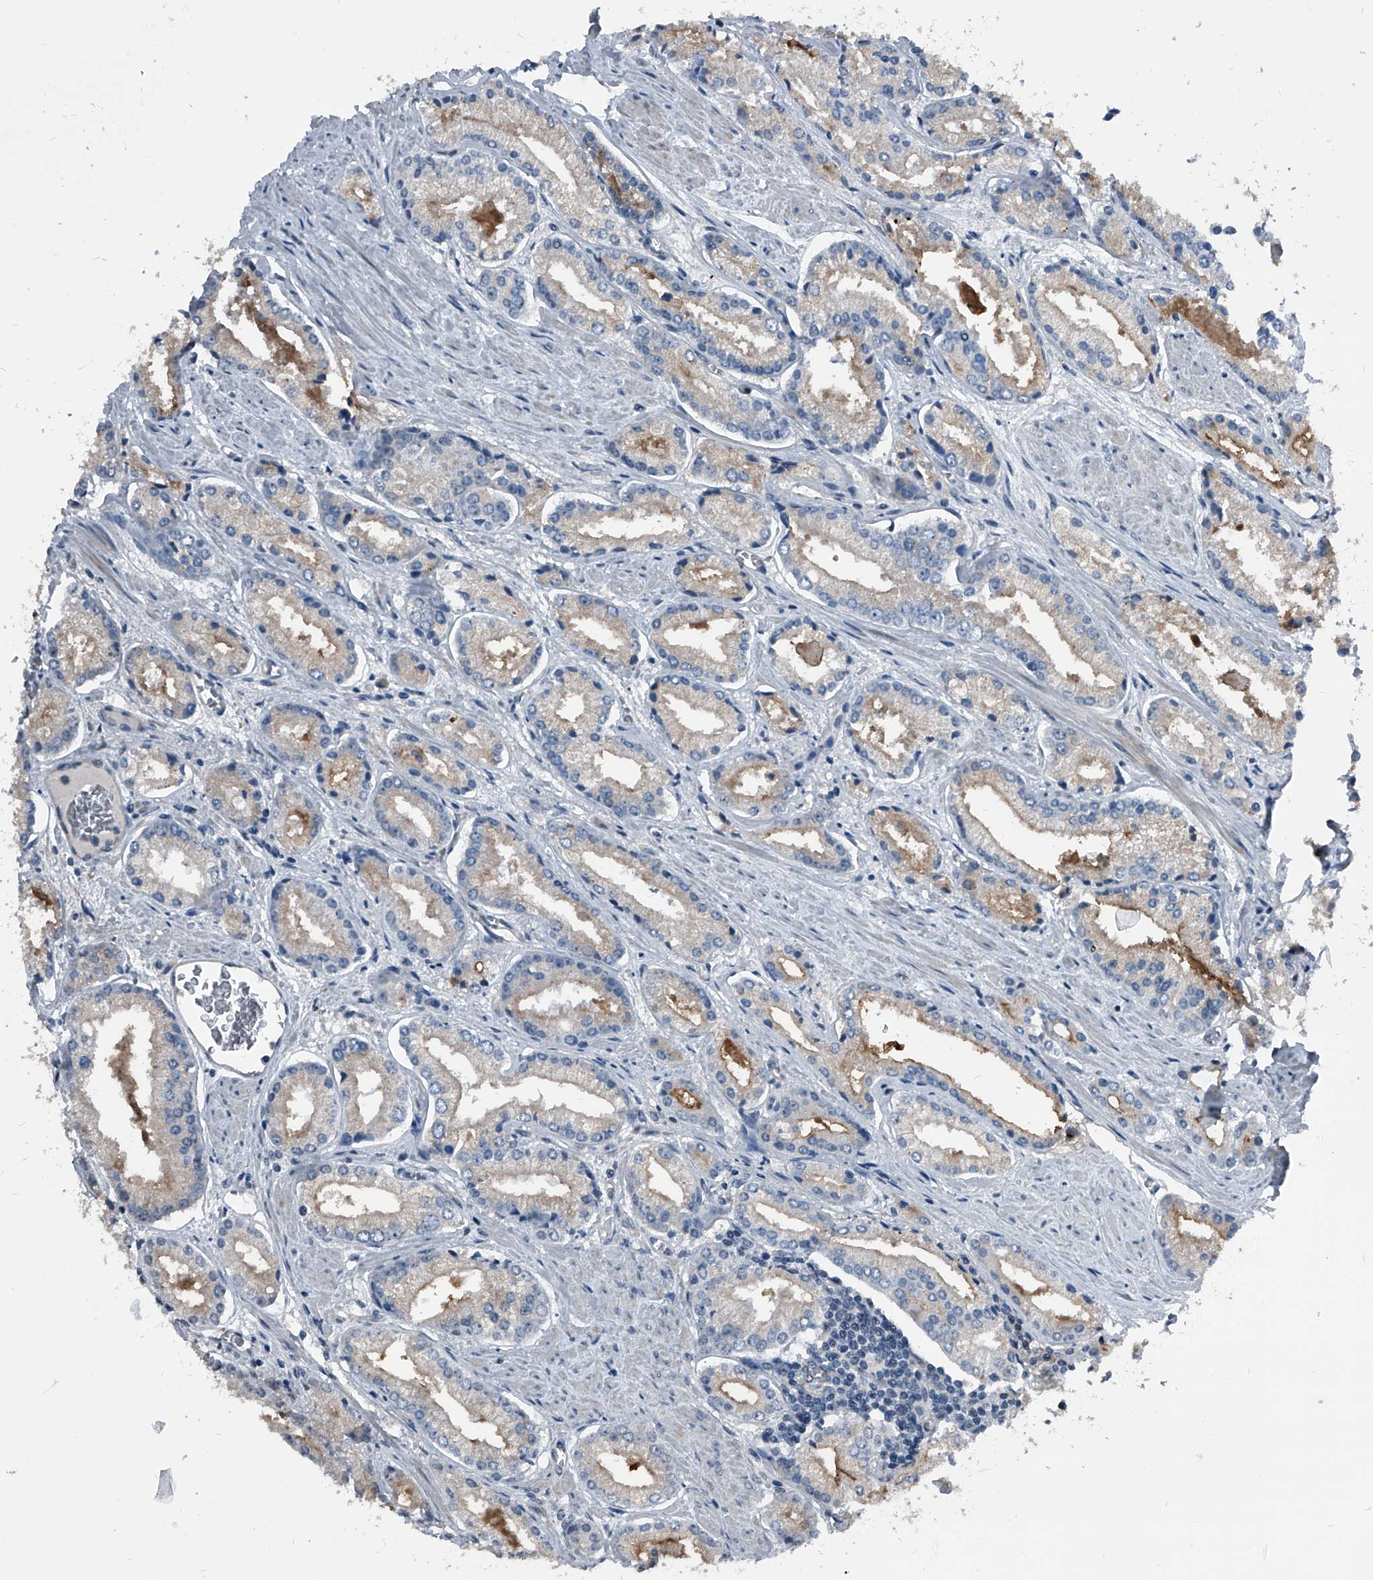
{"staining": {"intensity": "negative", "quantity": "none", "location": "none"}, "tissue": "prostate cancer", "cell_type": "Tumor cells", "image_type": "cancer", "snomed": [{"axis": "morphology", "description": "Adenocarcinoma, Low grade"}, {"axis": "topography", "description": "Prostate"}], "caption": "A high-resolution histopathology image shows immunohistochemistry (IHC) staining of prostate cancer, which demonstrates no significant expression in tumor cells. The staining was performed using DAB to visualize the protein expression in brown, while the nuclei were stained in blue with hematoxylin (Magnification: 20x).", "gene": "MEN1", "patient": {"sex": "male", "age": 54}}